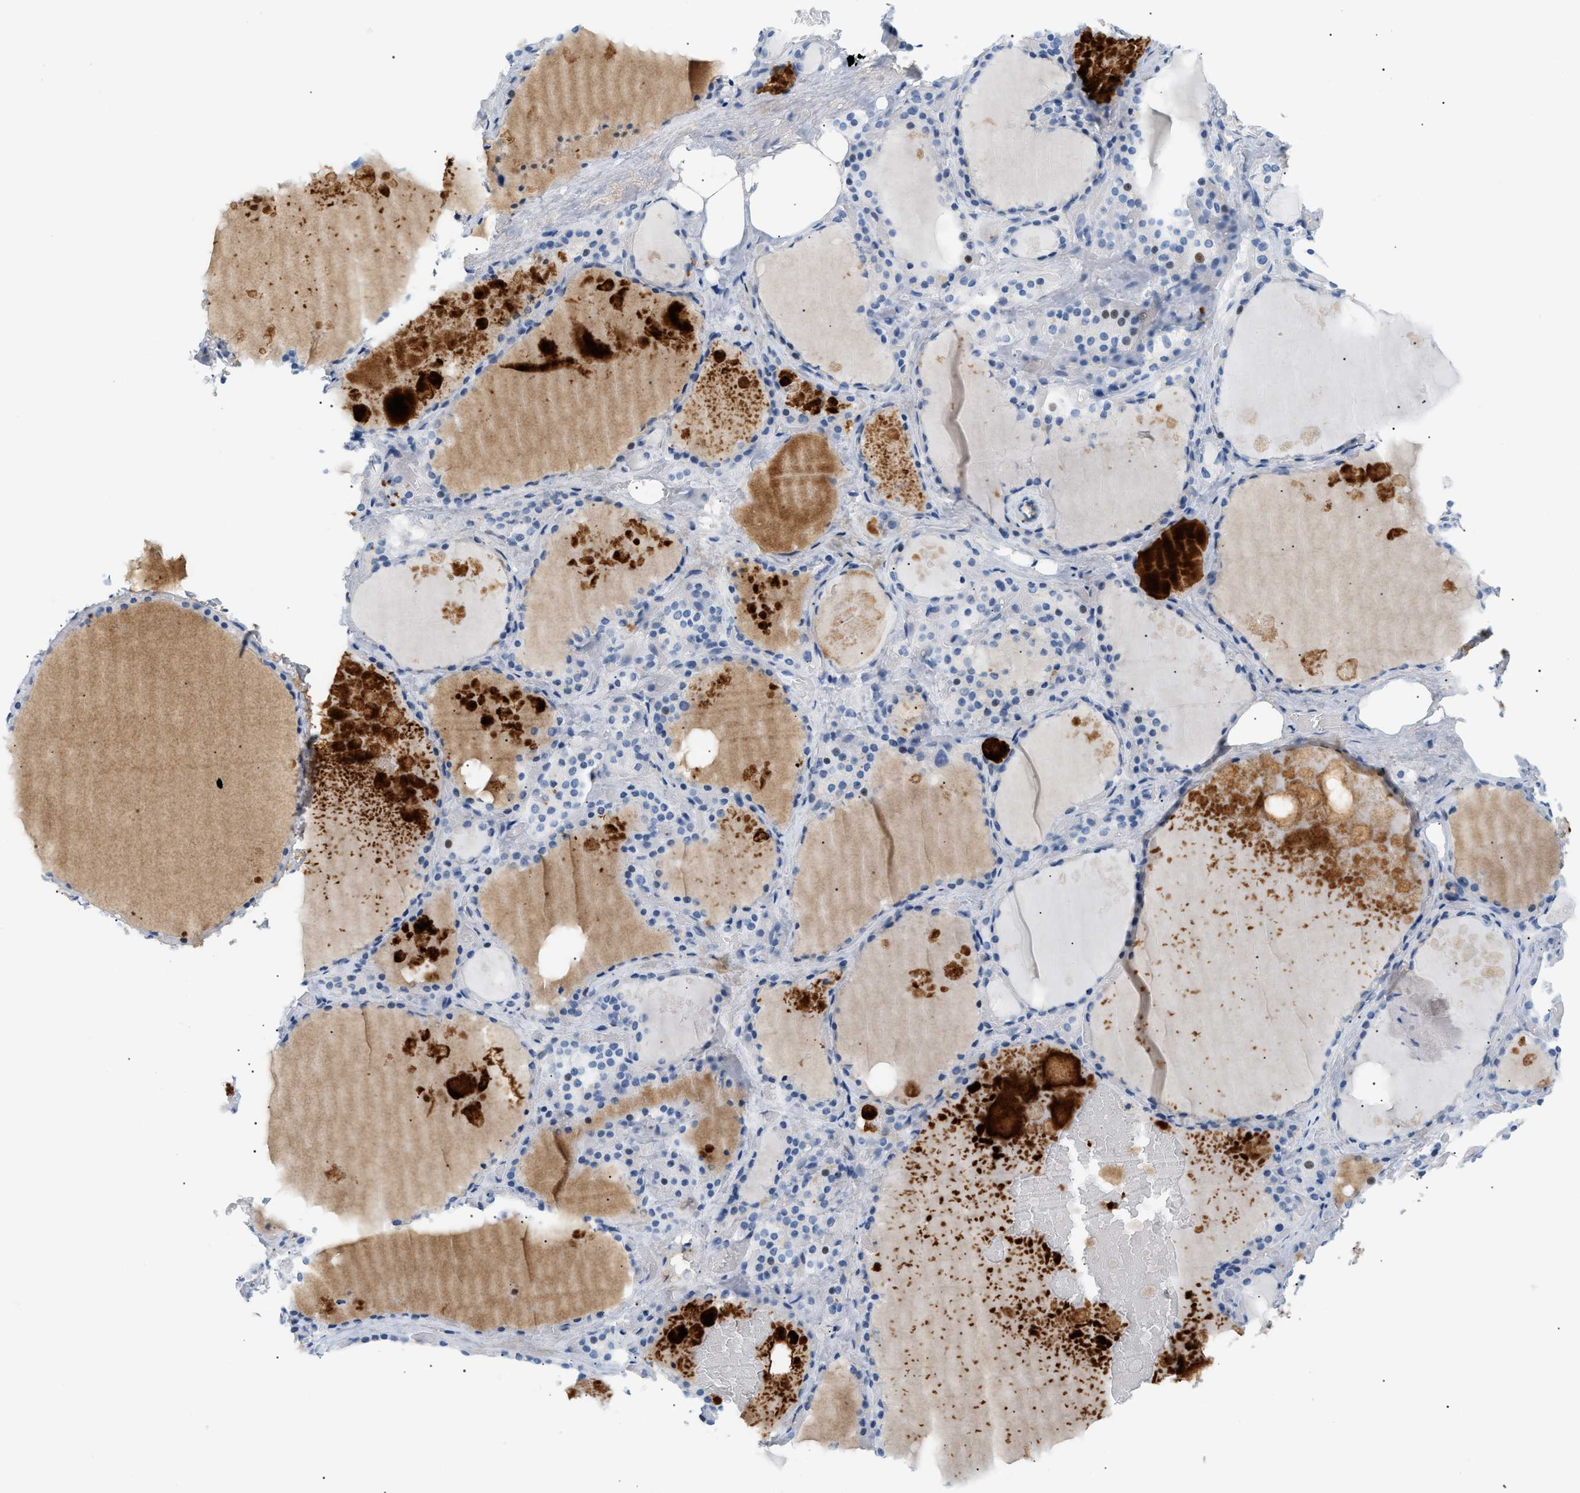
{"staining": {"intensity": "negative", "quantity": "none", "location": "none"}, "tissue": "thyroid gland", "cell_type": "Glandular cells", "image_type": "normal", "snomed": [{"axis": "morphology", "description": "Normal tissue, NOS"}, {"axis": "topography", "description": "Thyroid gland"}], "caption": "A photomicrograph of thyroid gland stained for a protein demonstrates no brown staining in glandular cells.", "gene": "CFH", "patient": {"sex": "male", "age": 61}}